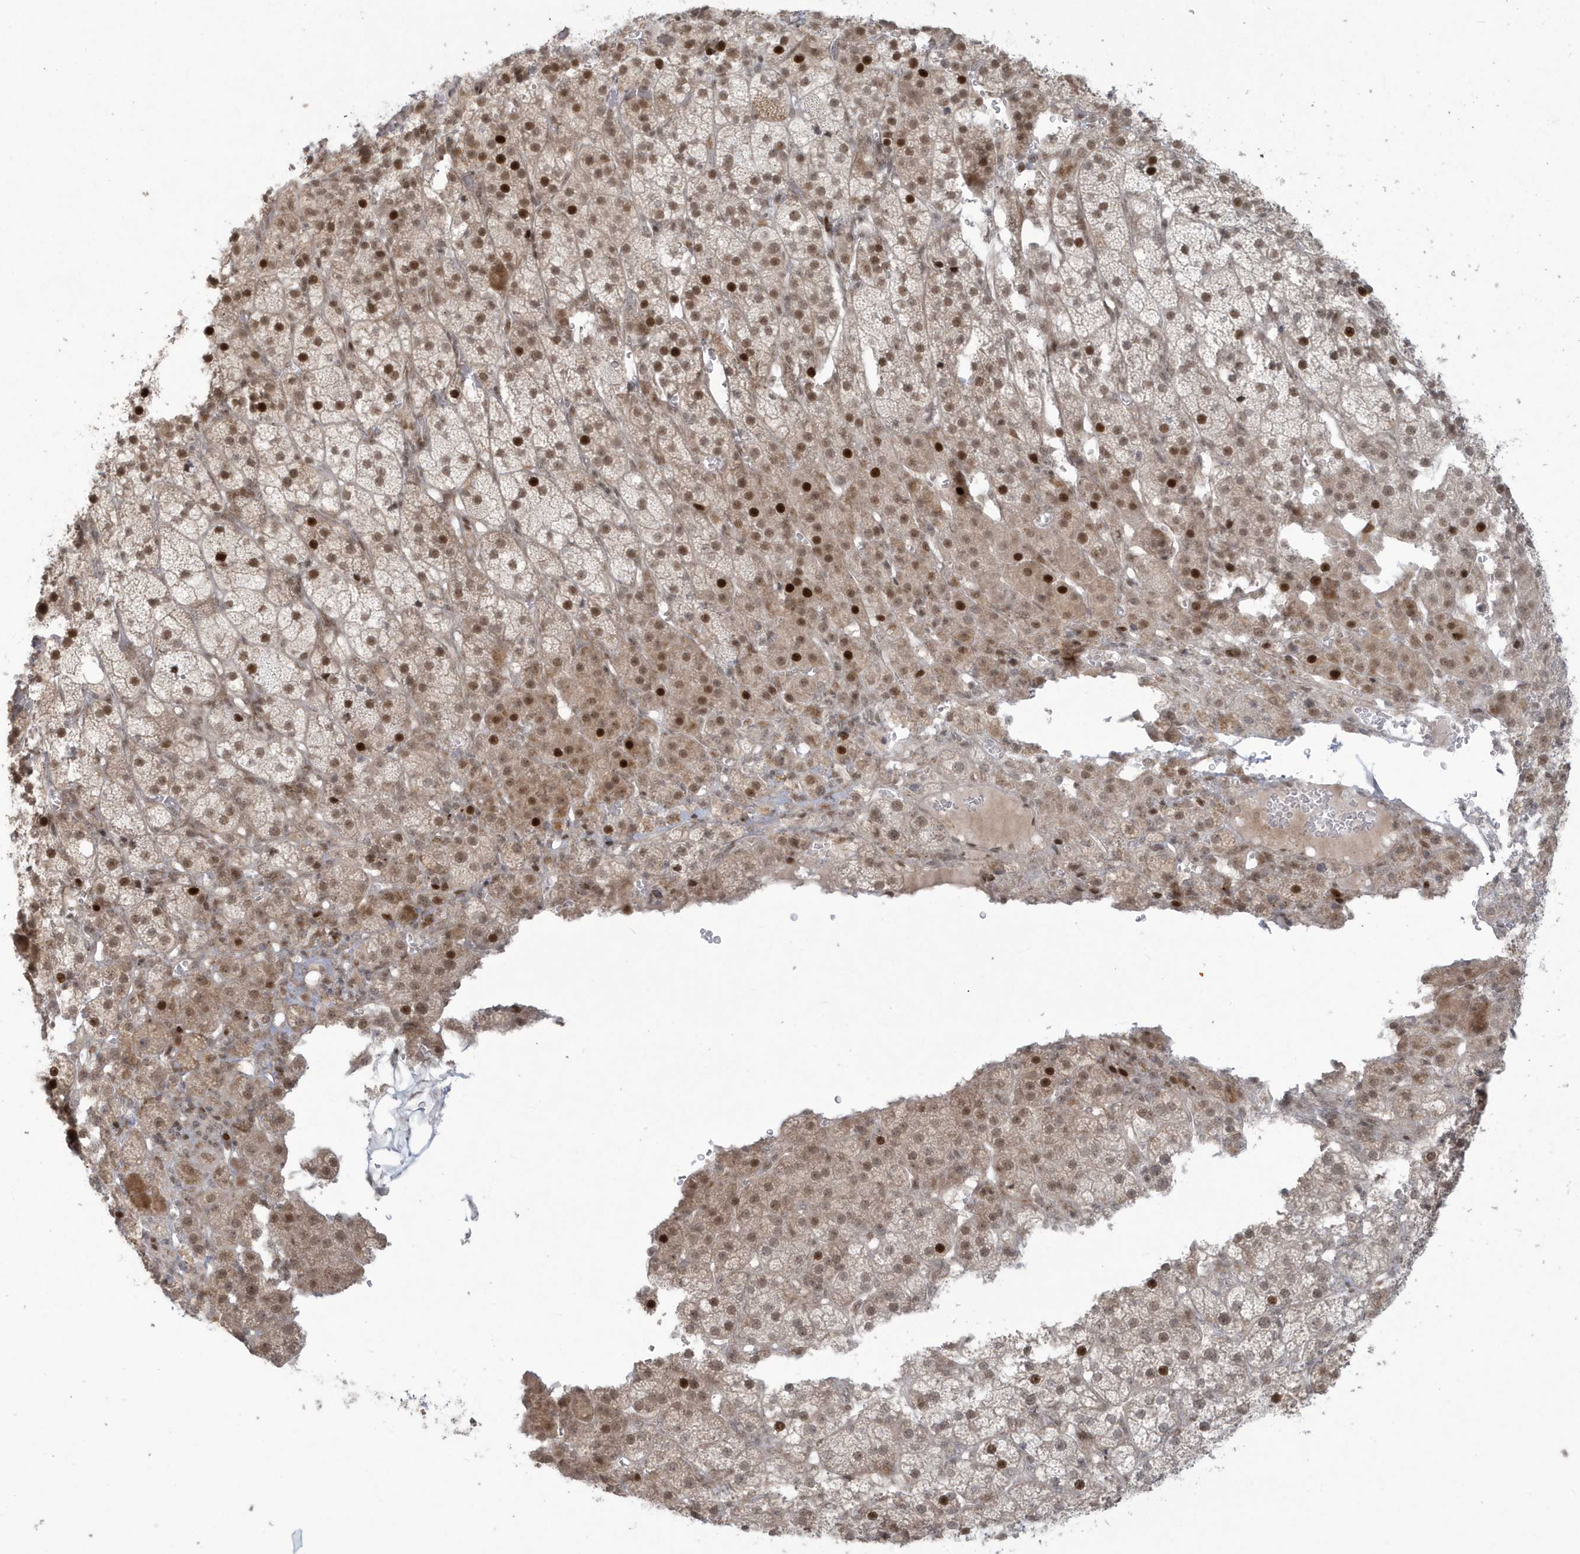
{"staining": {"intensity": "strong", "quantity": "25%-75%", "location": "nuclear"}, "tissue": "adrenal gland", "cell_type": "Glandular cells", "image_type": "normal", "snomed": [{"axis": "morphology", "description": "Normal tissue, NOS"}, {"axis": "topography", "description": "Adrenal gland"}], "caption": "Immunohistochemical staining of normal adrenal gland shows 25%-75% levels of strong nuclear protein expression in approximately 25%-75% of glandular cells.", "gene": "C1orf52", "patient": {"sex": "female", "age": 57}}